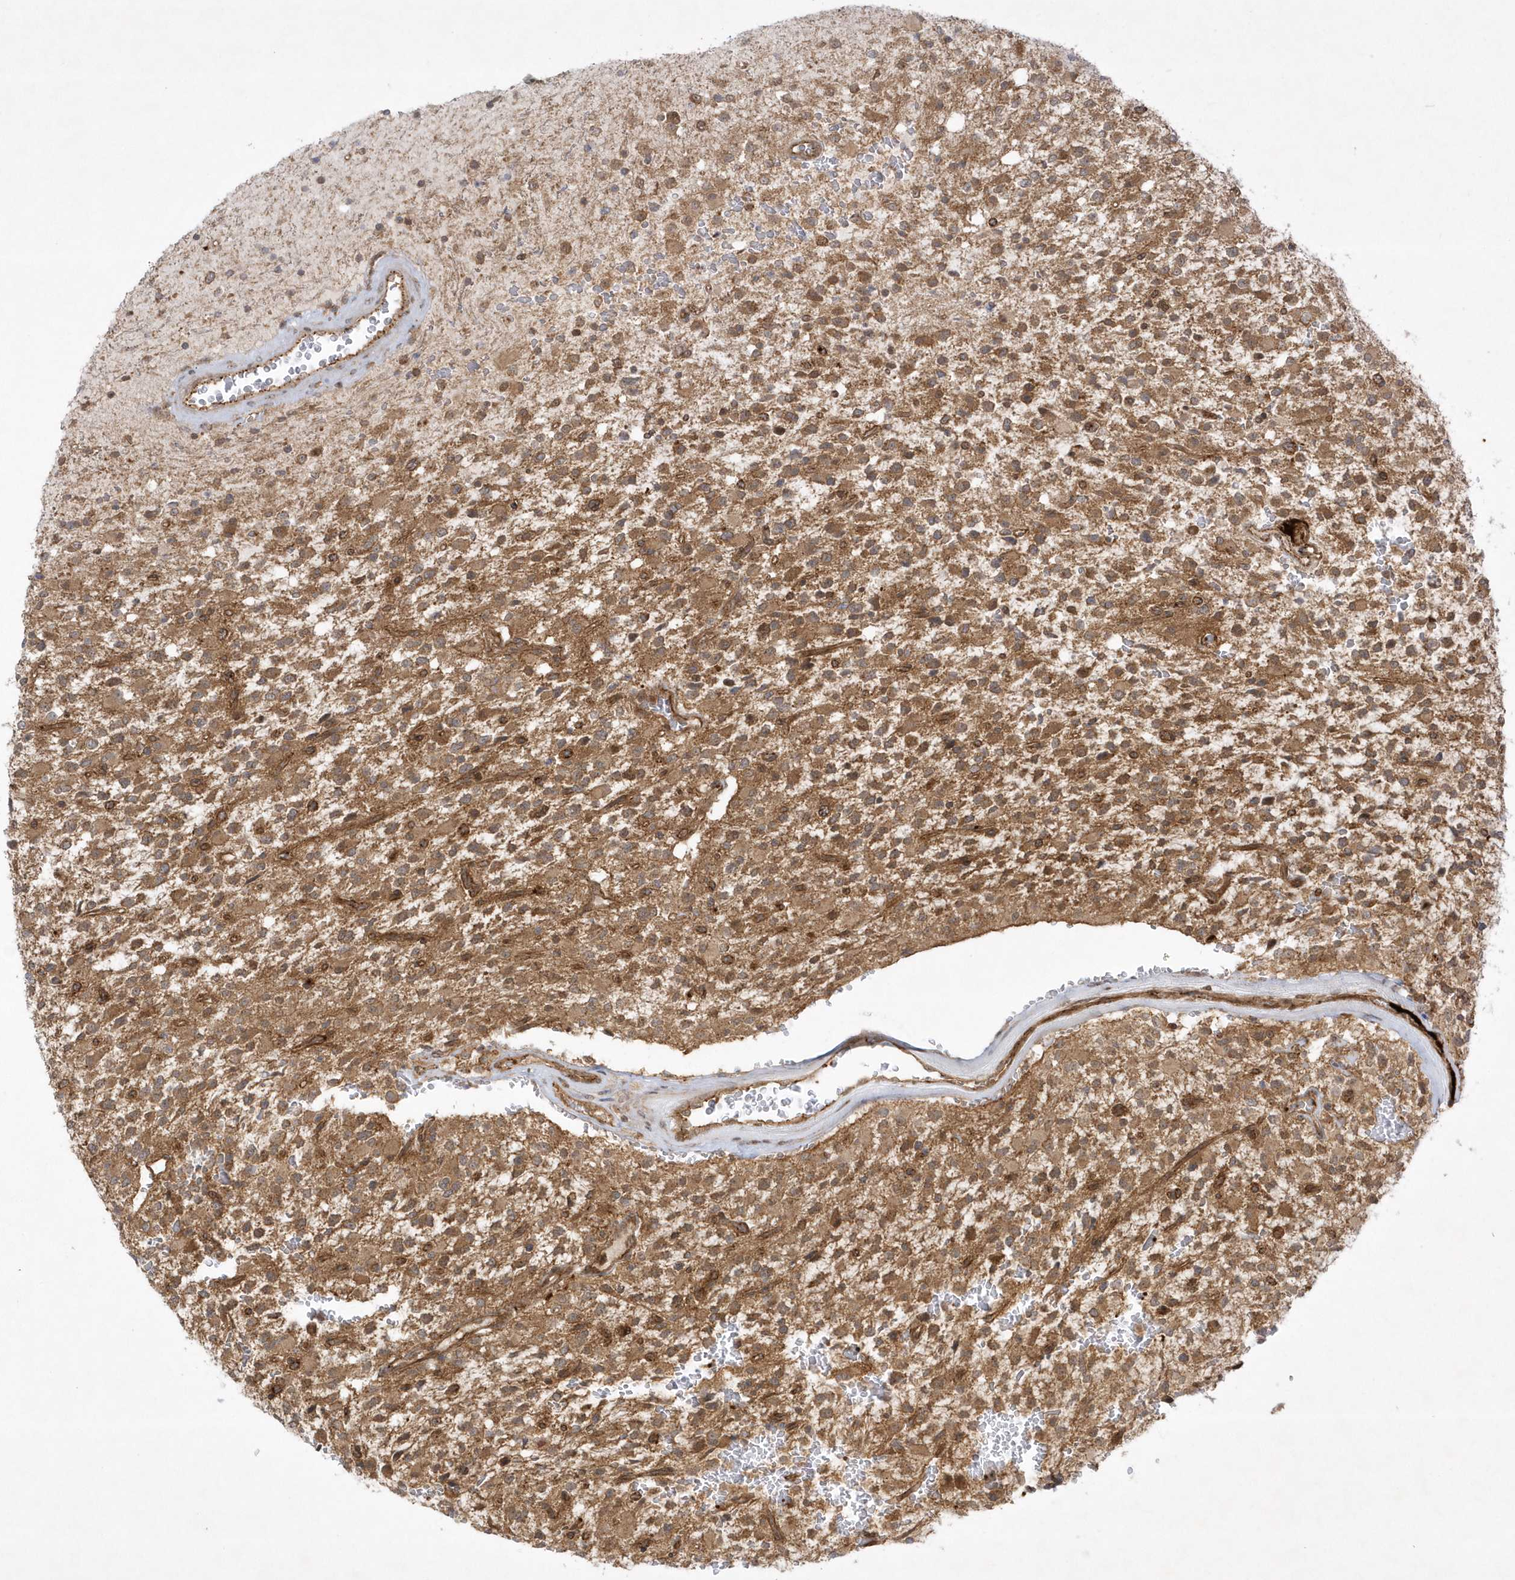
{"staining": {"intensity": "moderate", "quantity": ">75%", "location": "cytoplasmic/membranous"}, "tissue": "glioma", "cell_type": "Tumor cells", "image_type": "cancer", "snomed": [{"axis": "morphology", "description": "Glioma, malignant, High grade"}, {"axis": "topography", "description": "Brain"}], "caption": "Tumor cells demonstrate moderate cytoplasmic/membranous staining in about >75% of cells in glioma.", "gene": "NAF1", "patient": {"sex": "male", "age": 34}}